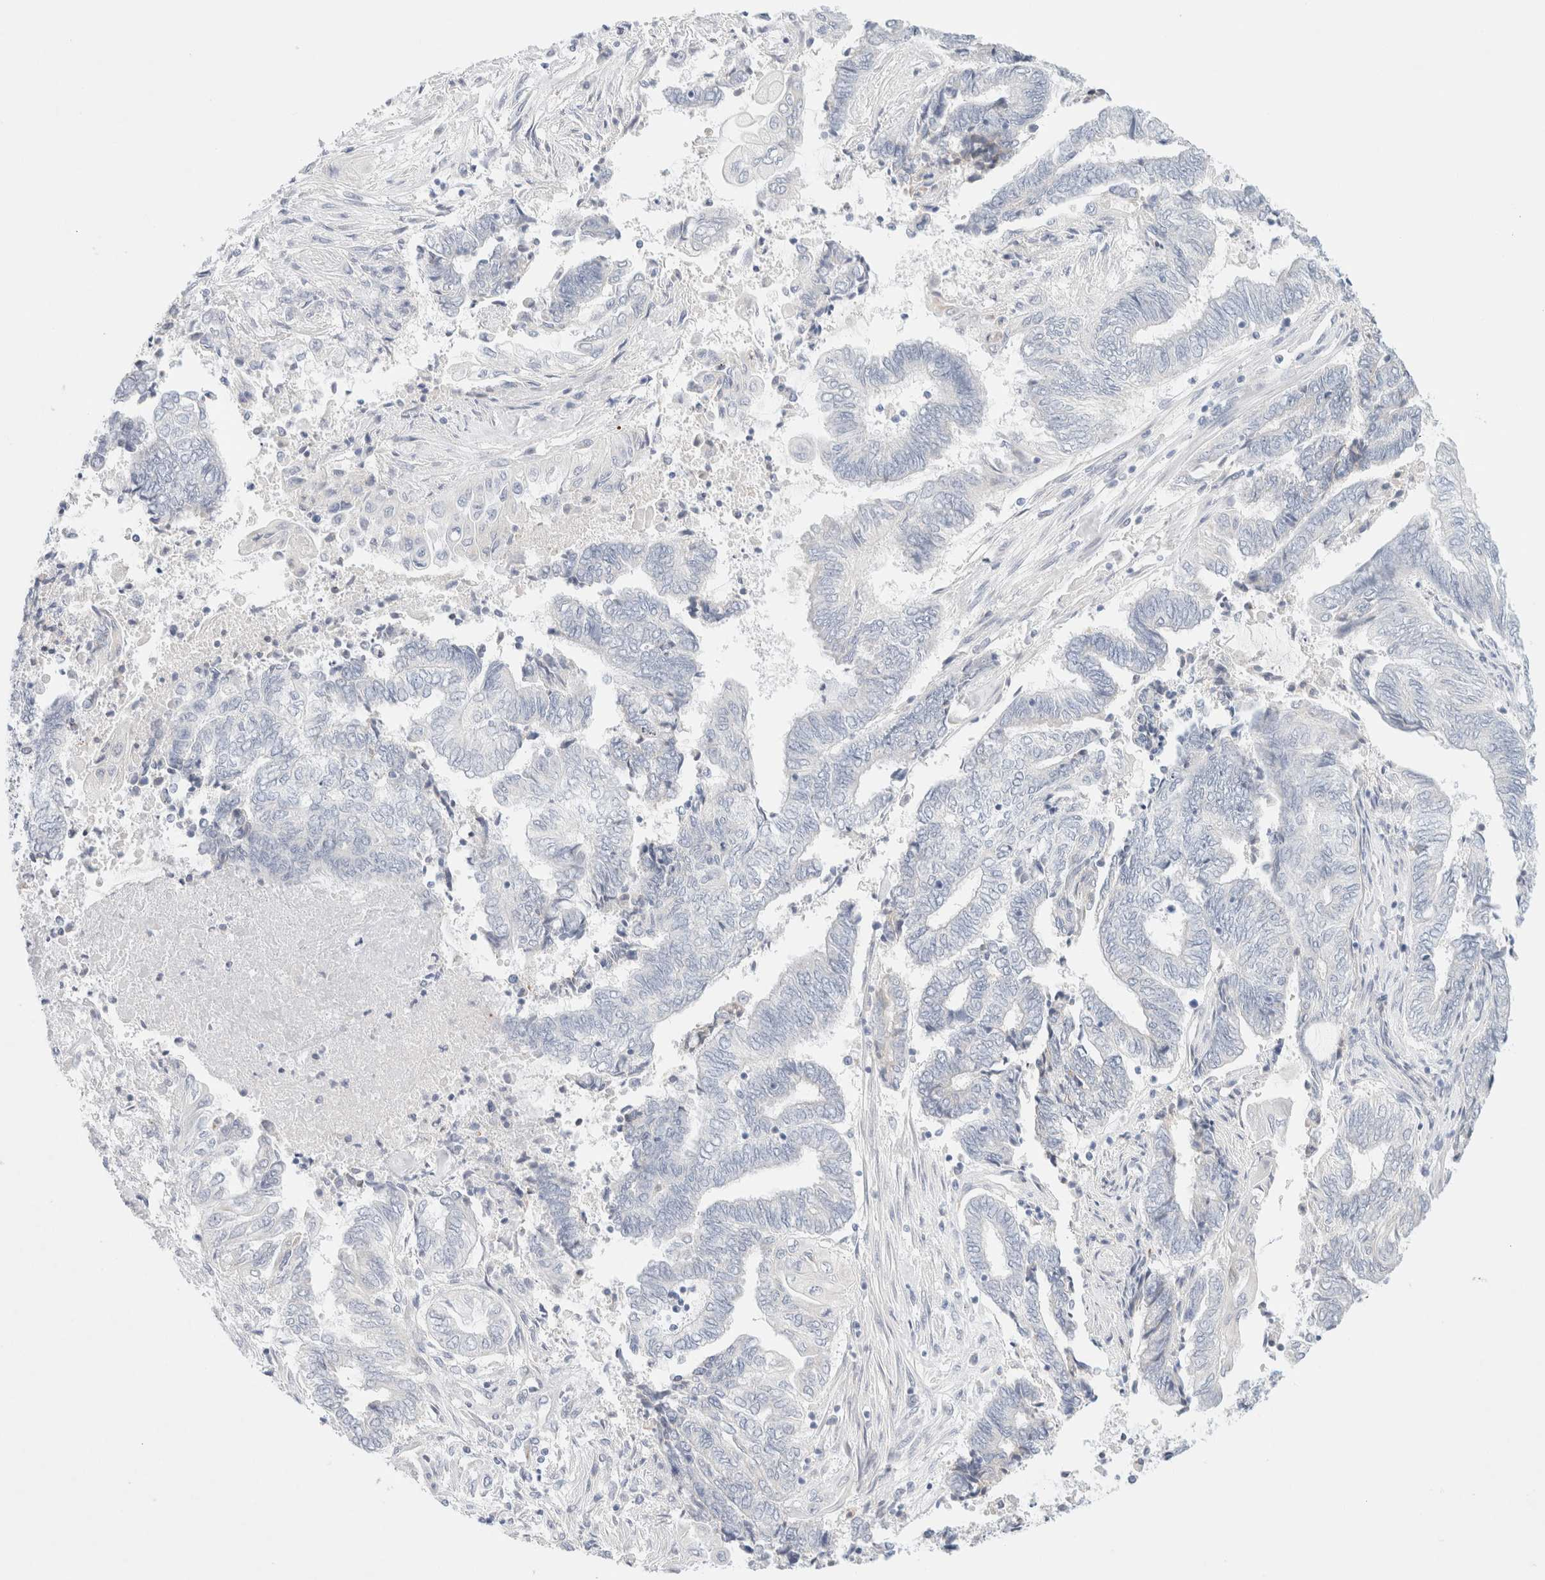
{"staining": {"intensity": "negative", "quantity": "none", "location": "none"}, "tissue": "endometrial cancer", "cell_type": "Tumor cells", "image_type": "cancer", "snomed": [{"axis": "morphology", "description": "Adenocarcinoma, NOS"}, {"axis": "topography", "description": "Uterus"}, {"axis": "topography", "description": "Endometrium"}], "caption": "This is an immunohistochemistry photomicrograph of human endometrial adenocarcinoma. There is no positivity in tumor cells.", "gene": "SLC25A48", "patient": {"sex": "female", "age": 70}}